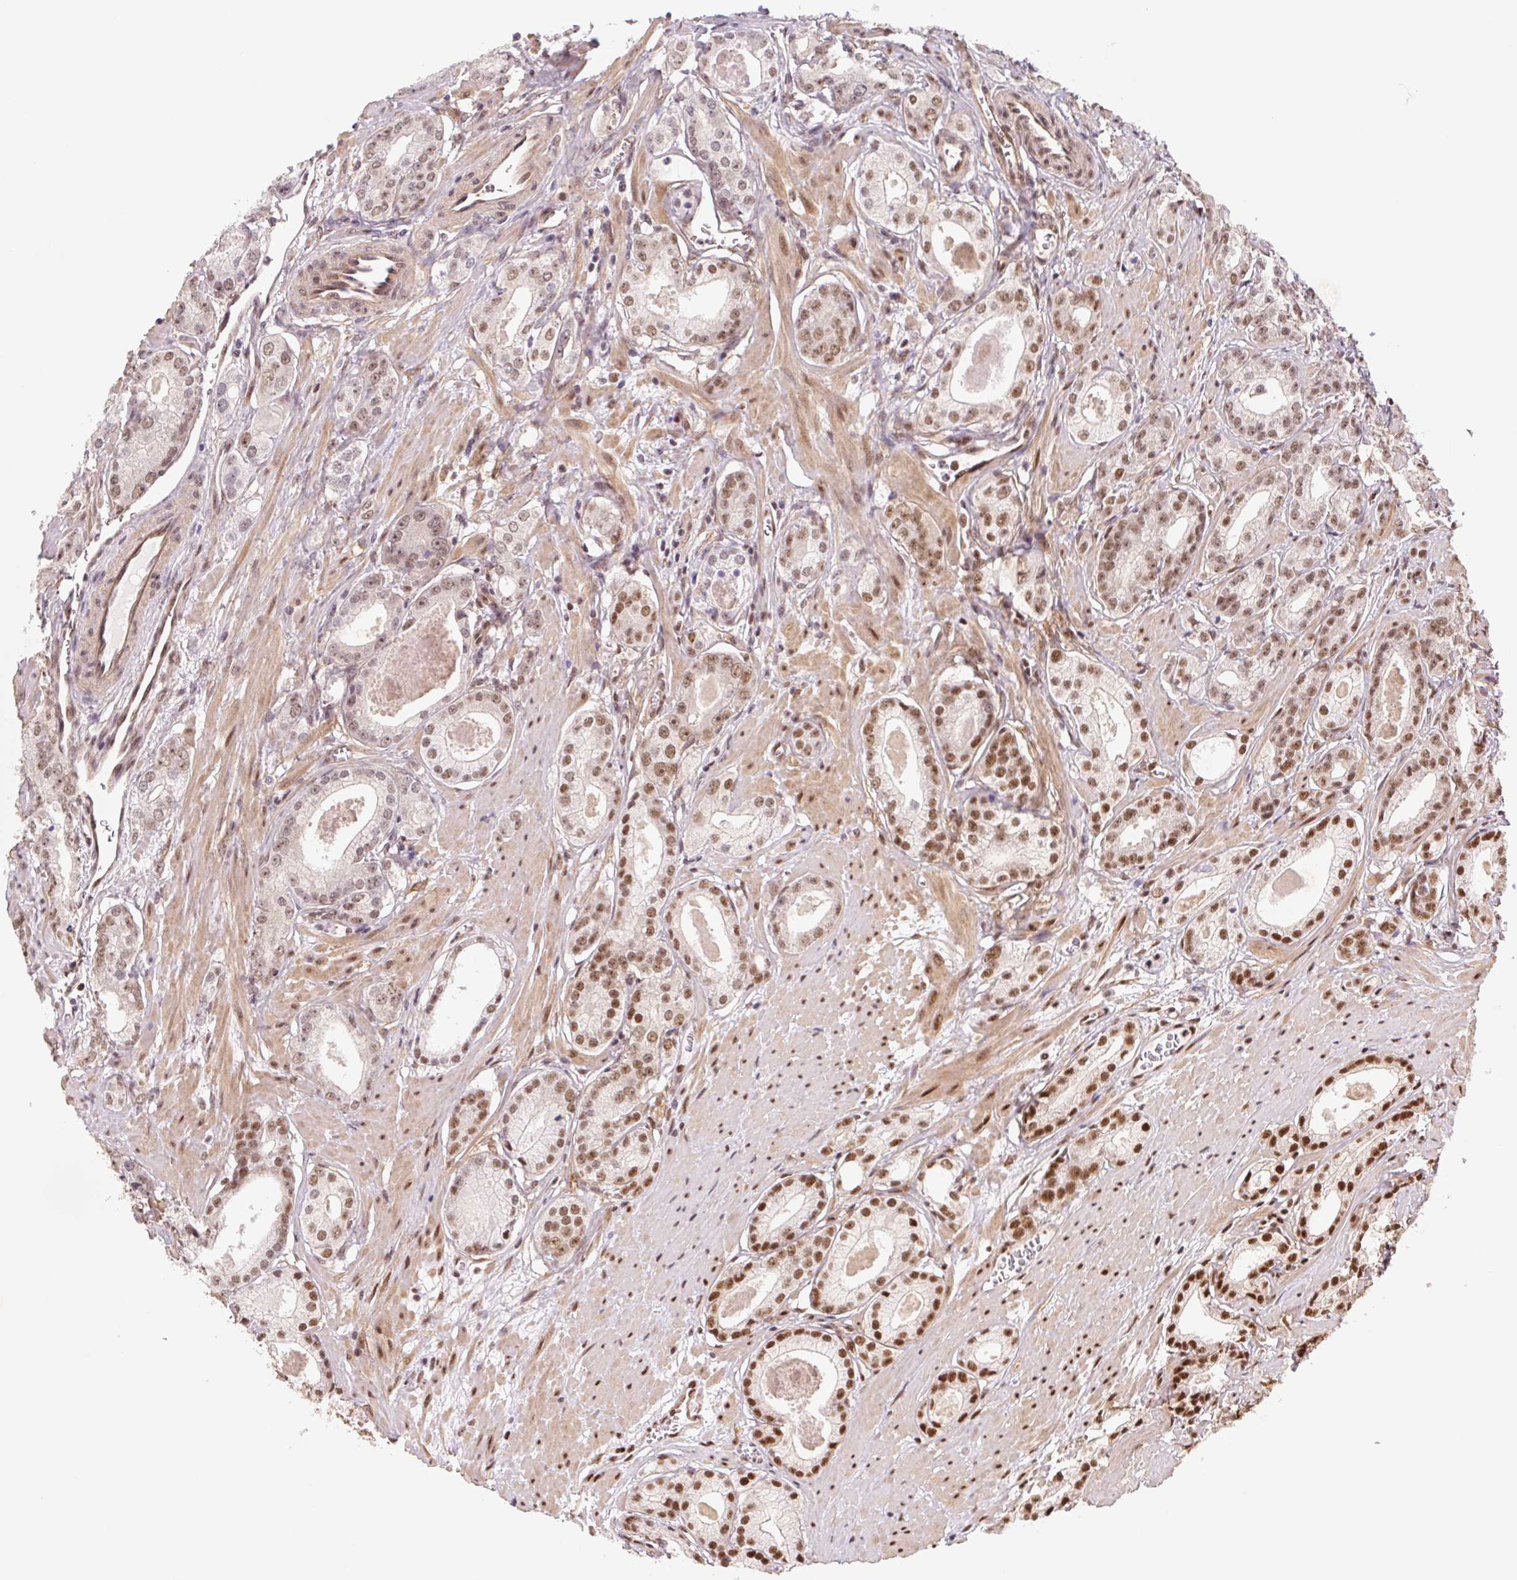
{"staining": {"intensity": "moderate", "quantity": "25%-75%", "location": "nuclear"}, "tissue": "prostate cancer", "cell_type": "Tumor cells", "image_type": "cancer", "snomed": [{"axis": "morphology", "description": "Adenocarcinoma, NOS"}, {"axis": "morphology", "description": "Adenocarcinoma, Low grade"}, {"axis": "topography", "description": "Prostate"}], "caption": "IHC of human prostate cancer (low-grade adenocarcinoma) exhibits medium levels of moderate nuclear positivity in approximately 25%-75% of tumor cells.", "gene": "CWC25", "patient": {"sex": "male", "age": 64}}